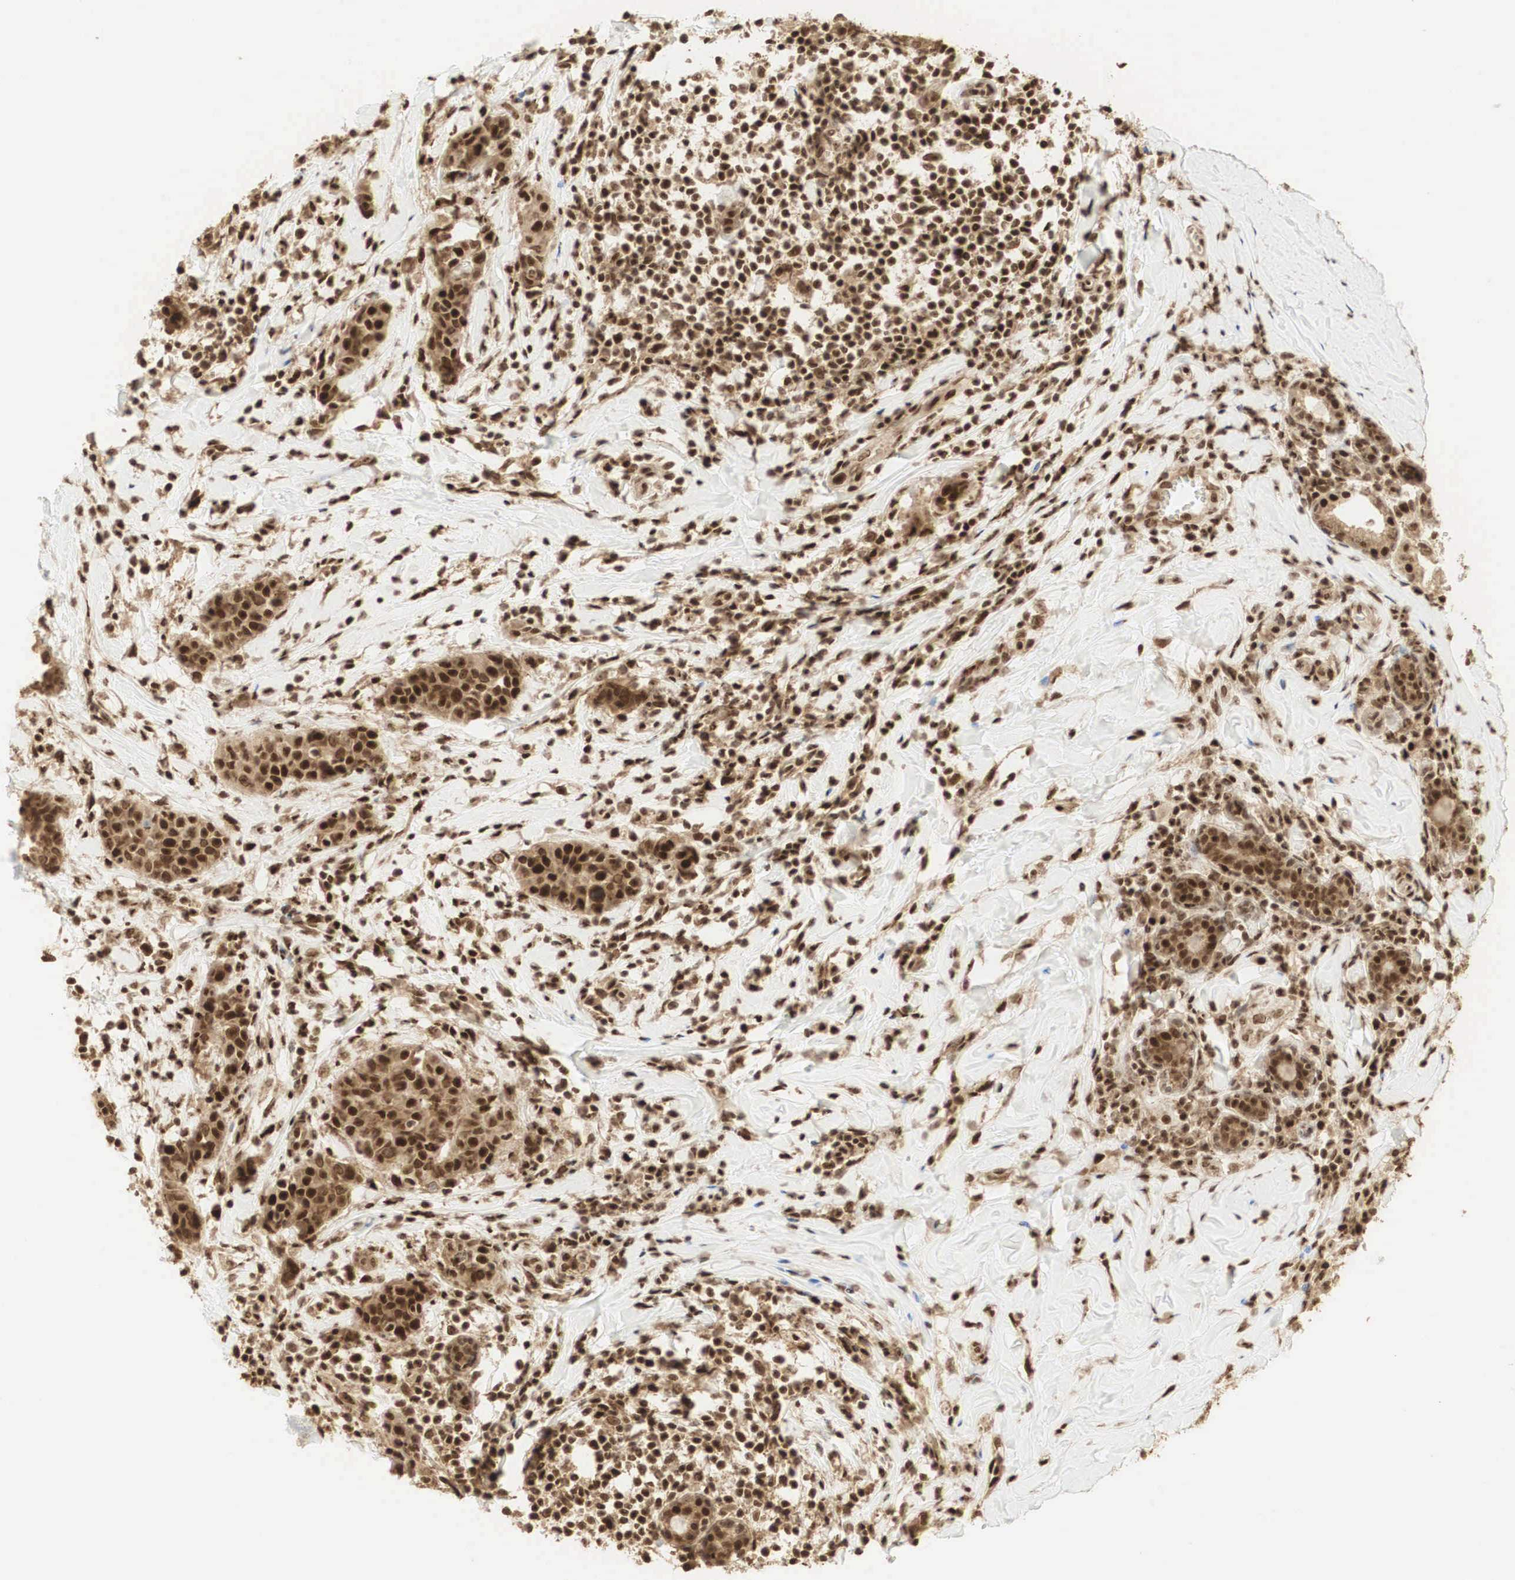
{"staining": {"intensity": "strong", "quantity": ">75%", "location": "cytoplasmic/membranous,nuclear"}, "tissue": "breast cancer", "cell_type": "Tumor cells", "image_type": "cancer", "snomed": [{"axis": "morphology", "description": "Duct carcinoma"}, {"axis": "topography", "description": "Breast"}], "caption": "Strong cytoplasmic/membranous and nuclear positivity is present in approximately >75% of tumor cells in breast cancer (infiltrating ductal carcinoma).", "gene": "RNF113A", "patient": {"sex": "female", "age": 55}}